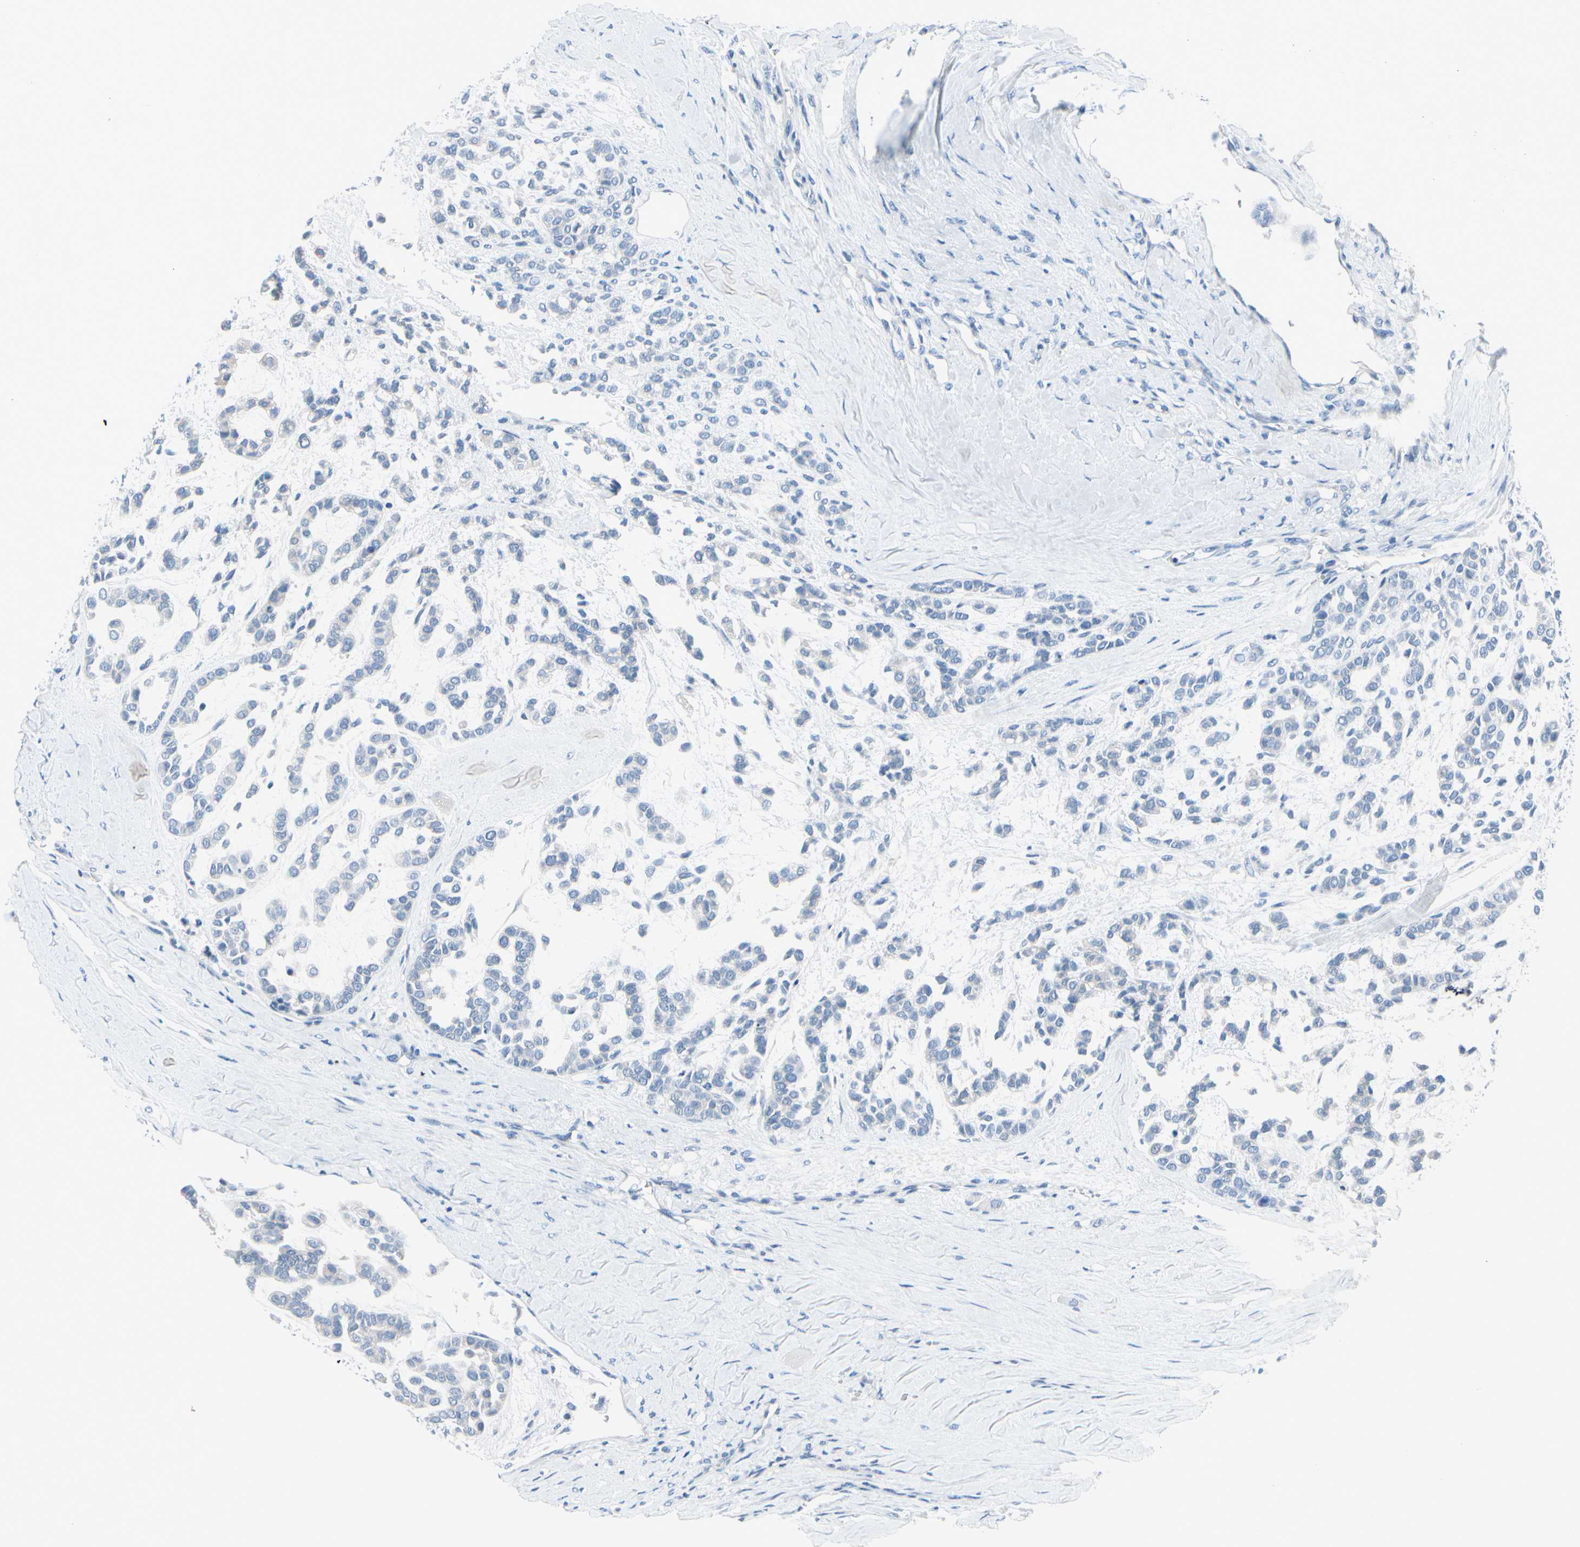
{"staining": {"intensity": "negative", "quantity": "none", "location": "none"}, "tissue": "head and neck cancer", "cell_type": "Tumor cells", "image_type": "cancer", "snomed": [{"axis": "morphology", "description": "Adenocarcinoma, NOS"}, {"axis": "morphology", "description": "Adenoma, NOS"}, {"axis": "topography", "description": "Head-Neck"}], "caption": "Micrograph shows no significant protein staining in tumor cells of head and neck cancer.", "gene": "PGR", "patient": {"sex": "female", "age": 55}}